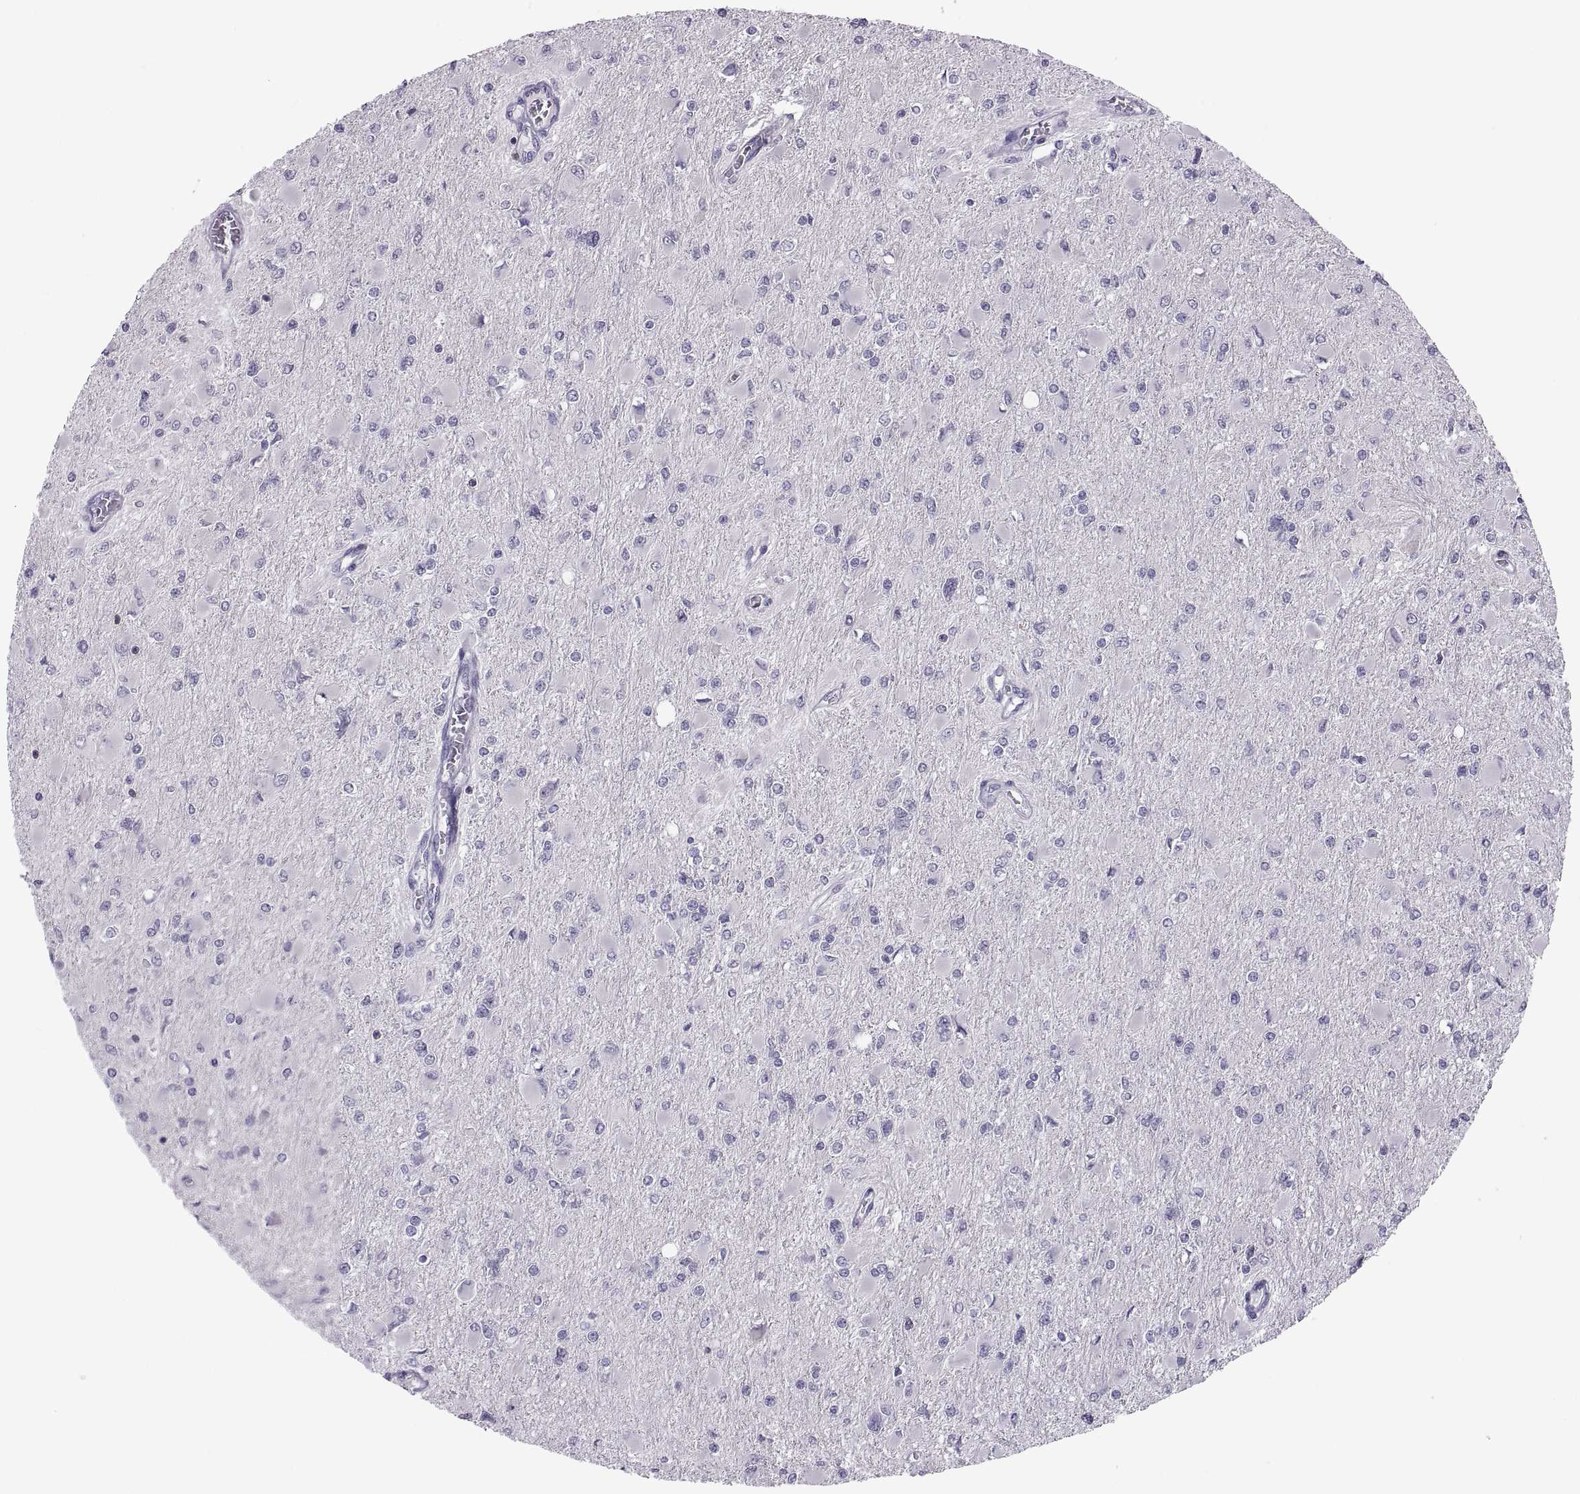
{"staining": {"intensity": "negative", "quantity": "none", "location": "none"}, "tissue": "glioma", "cell_type": "Tumor cells", "image_type": "cancer", "snomed": [{"axis": "morphology", "description": "Glioma, malignant, High grade"}, {"axis": "topography", "description": "Cerebral cortex"}], "caption": "A photomicrograph of glioma stained for a protein reveals no brown staining in tumor cells. The staining was performed using DAB (3,3'-diaminobenzidine) to visualize the protein expression in brown, while the nuclei were stained in blue with hematoxylin (Magnification: 20x).", "gene": "TTC21A", "patient": {"sex": "female", "age": 36}}